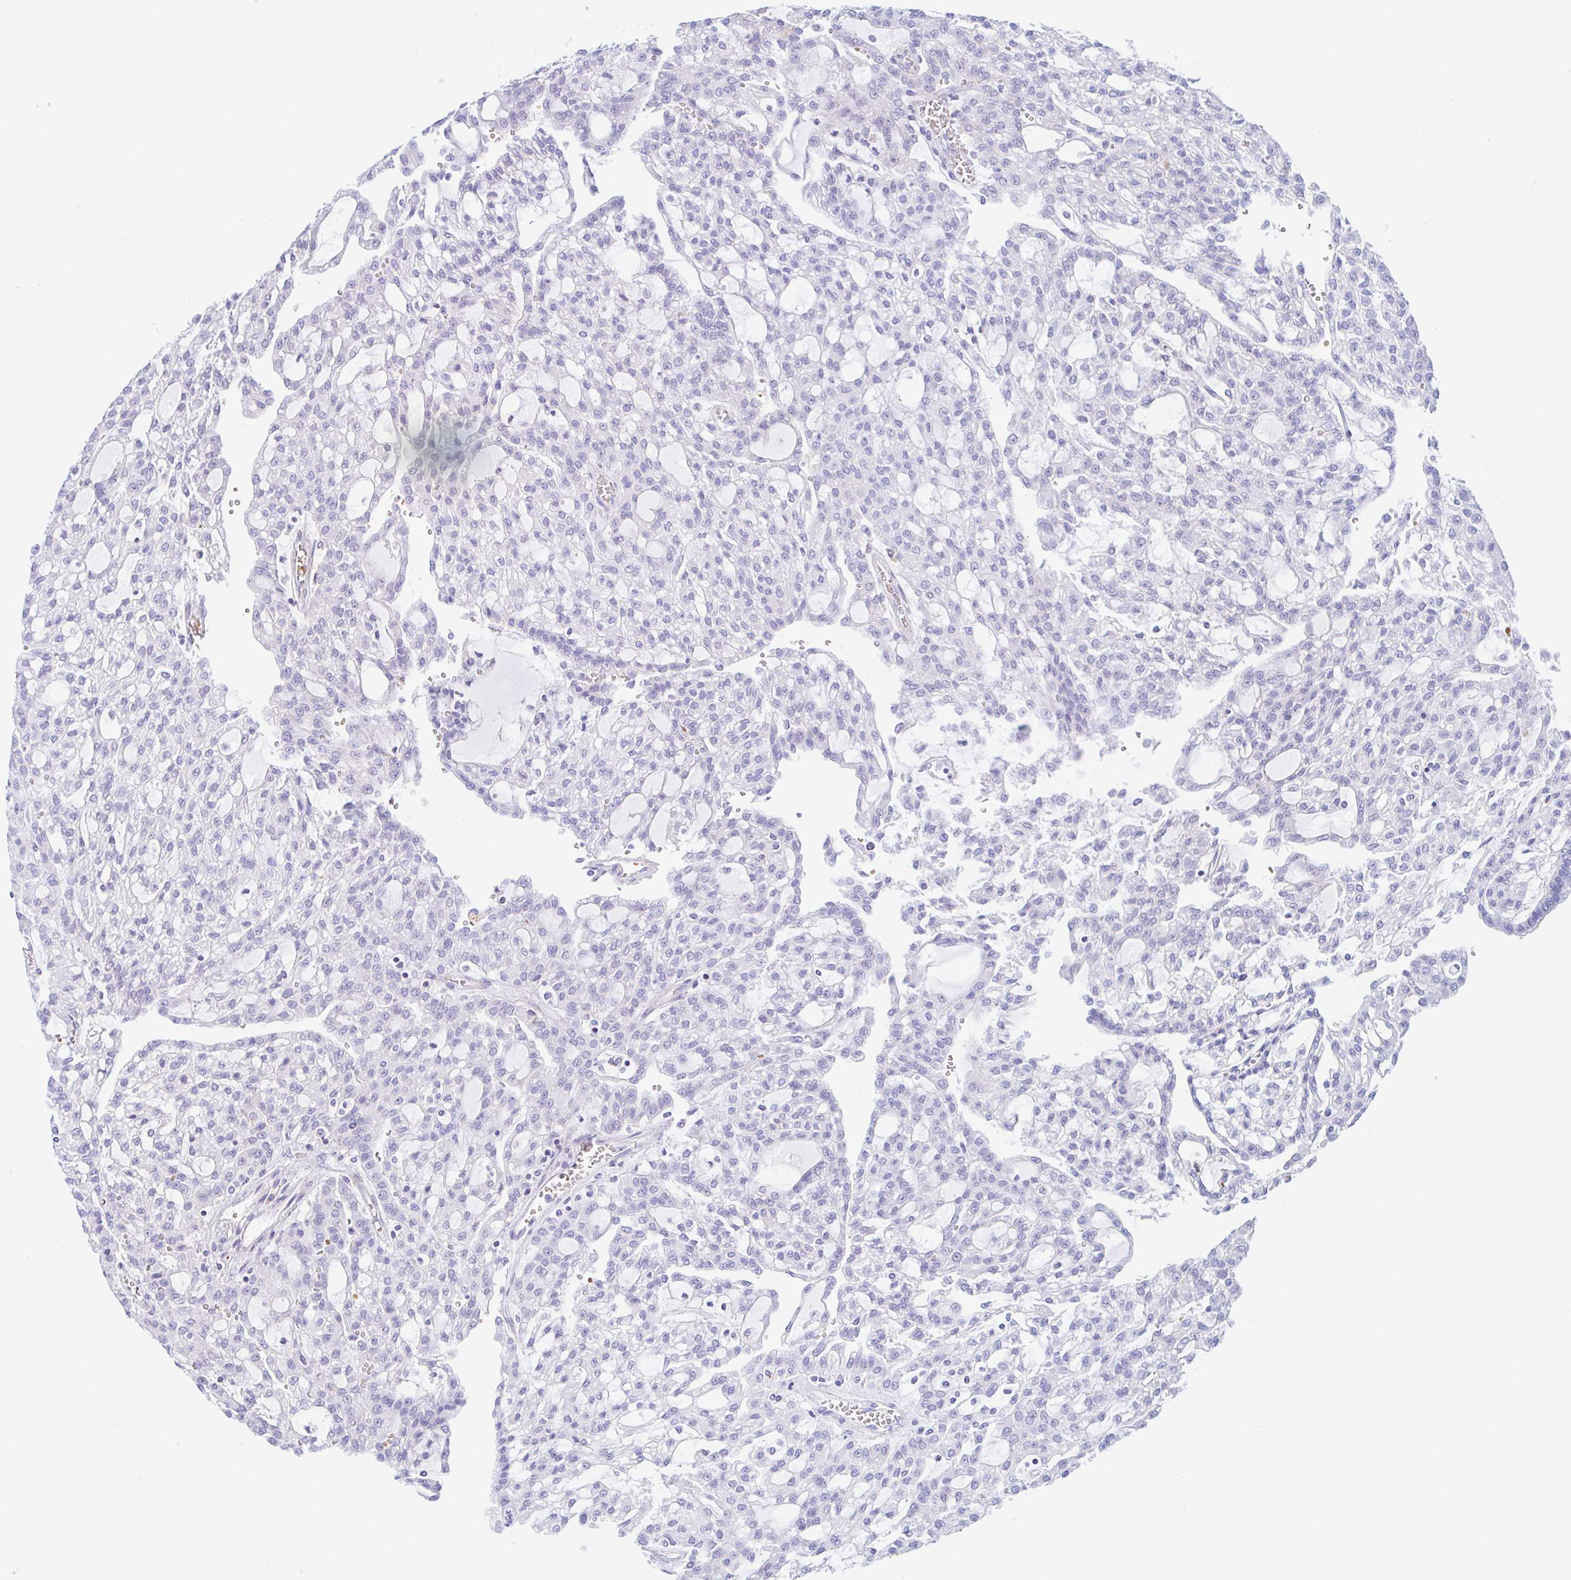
{"staining": {"intensity": "negative", "quantity": "none", "location": "none"}, "tissue": "renal cancer", "cell_type": "Tumor cells", "image_type": "cancer", "snomed": [{"axis": "morphology", "description": "Adenocarcinoma, NOS"}, {"axis": "topography", "description": "Kidney"}], "caption": "Adenocarcinoma (renal) stained for a protein using IHC demonstrates no expression tumor cells.", "gene": "ANKRD9", "patient": {"sex": "male", "age": 63}}